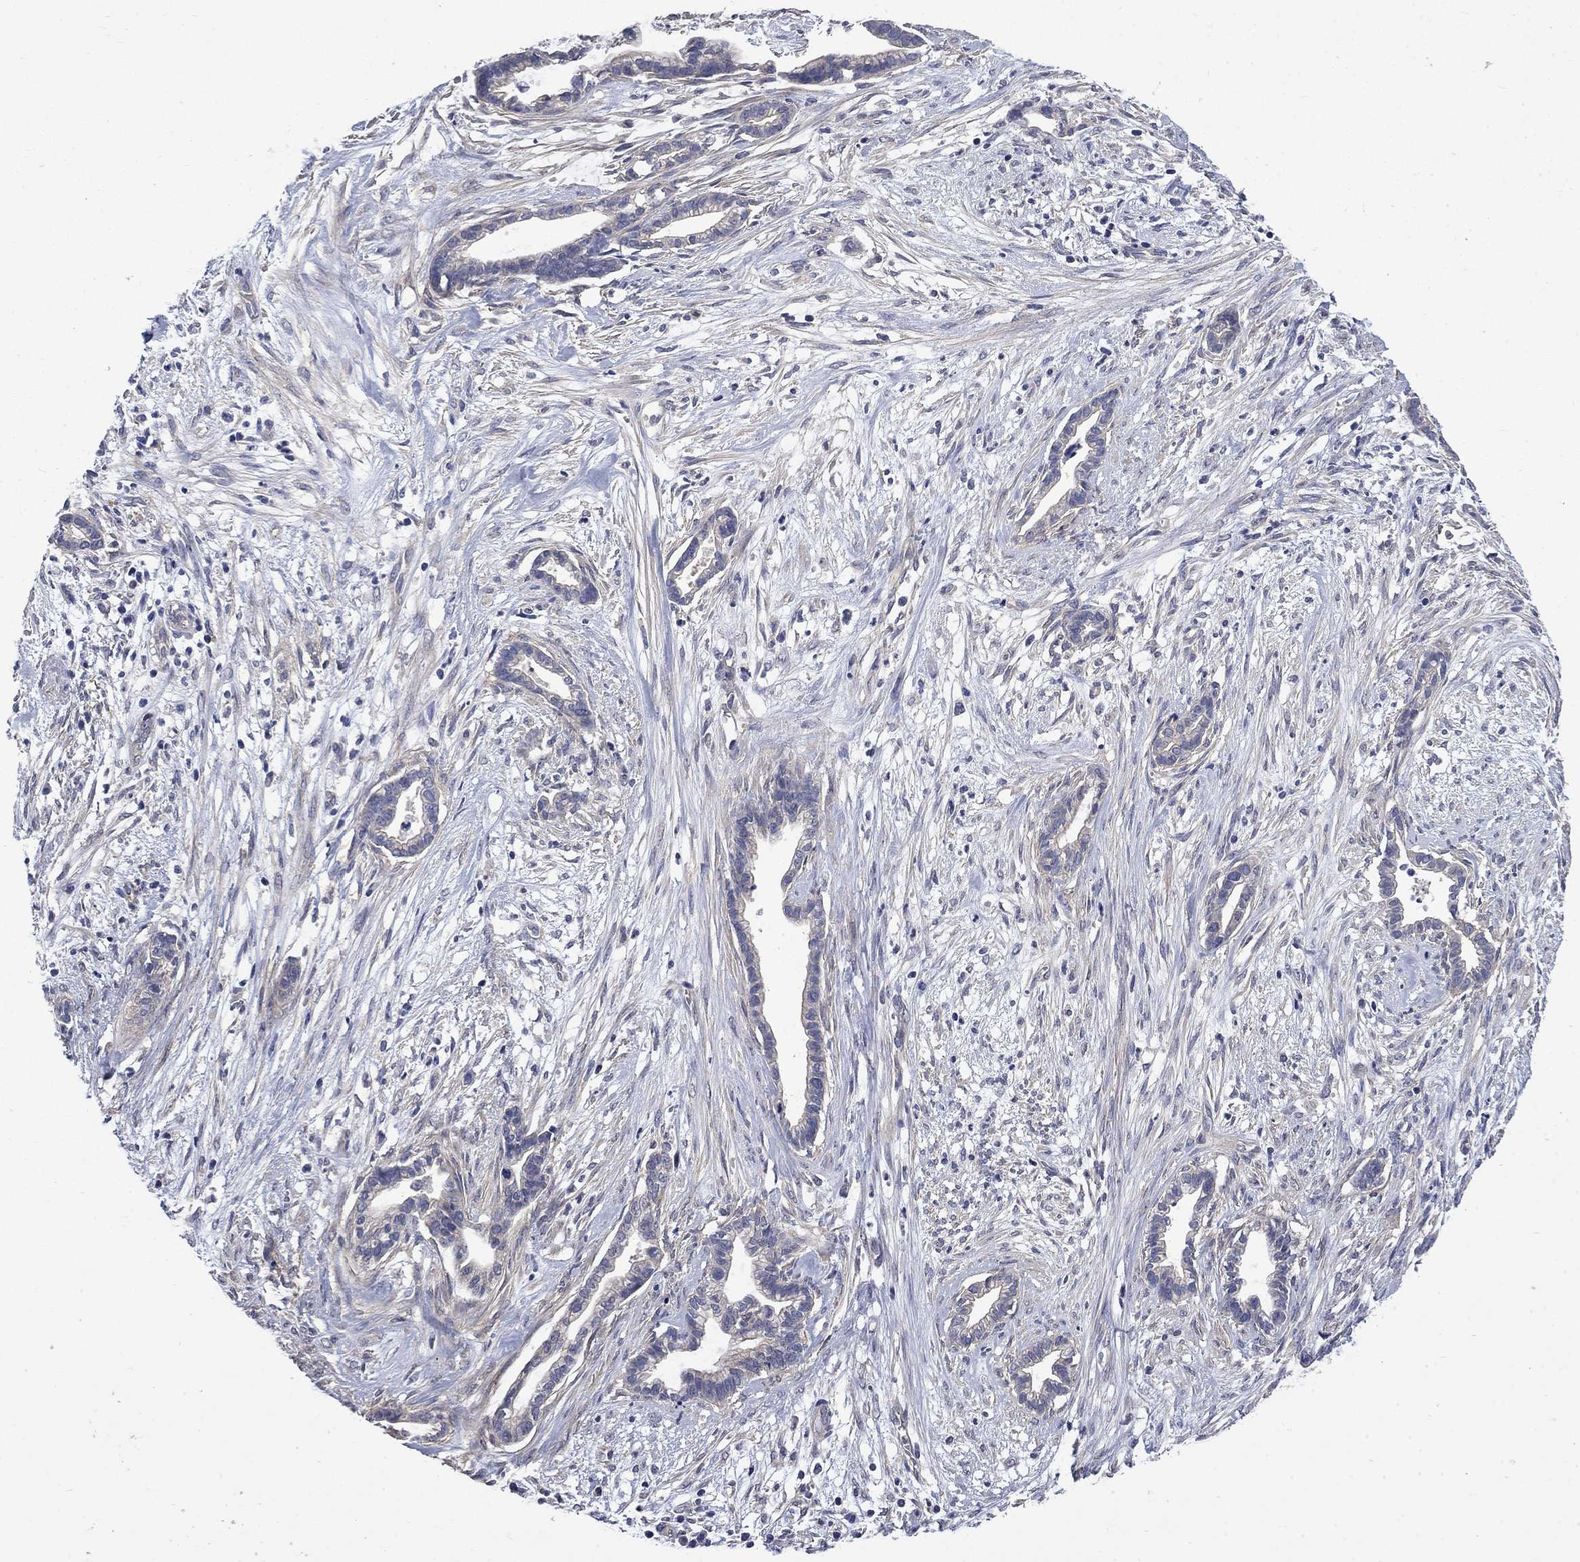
{"staining": {"intensity": "negative", "quantity": "none", "location": "none"}, "tissue": "cervical cancer", "cell_type": "Tumor cells", "image_type": "cancer", "snomed": [{"axis": "morphology", "description": "Adenocarcinoma, NOS"}, {"axis": "topography", "description": "Cervix"}], "caption": "Tumor cells show no significant staining in cervical cancer (adenocarcinoma).", "gene": "HSPA12A", "patient": {"sex": "female", "age": 62}}